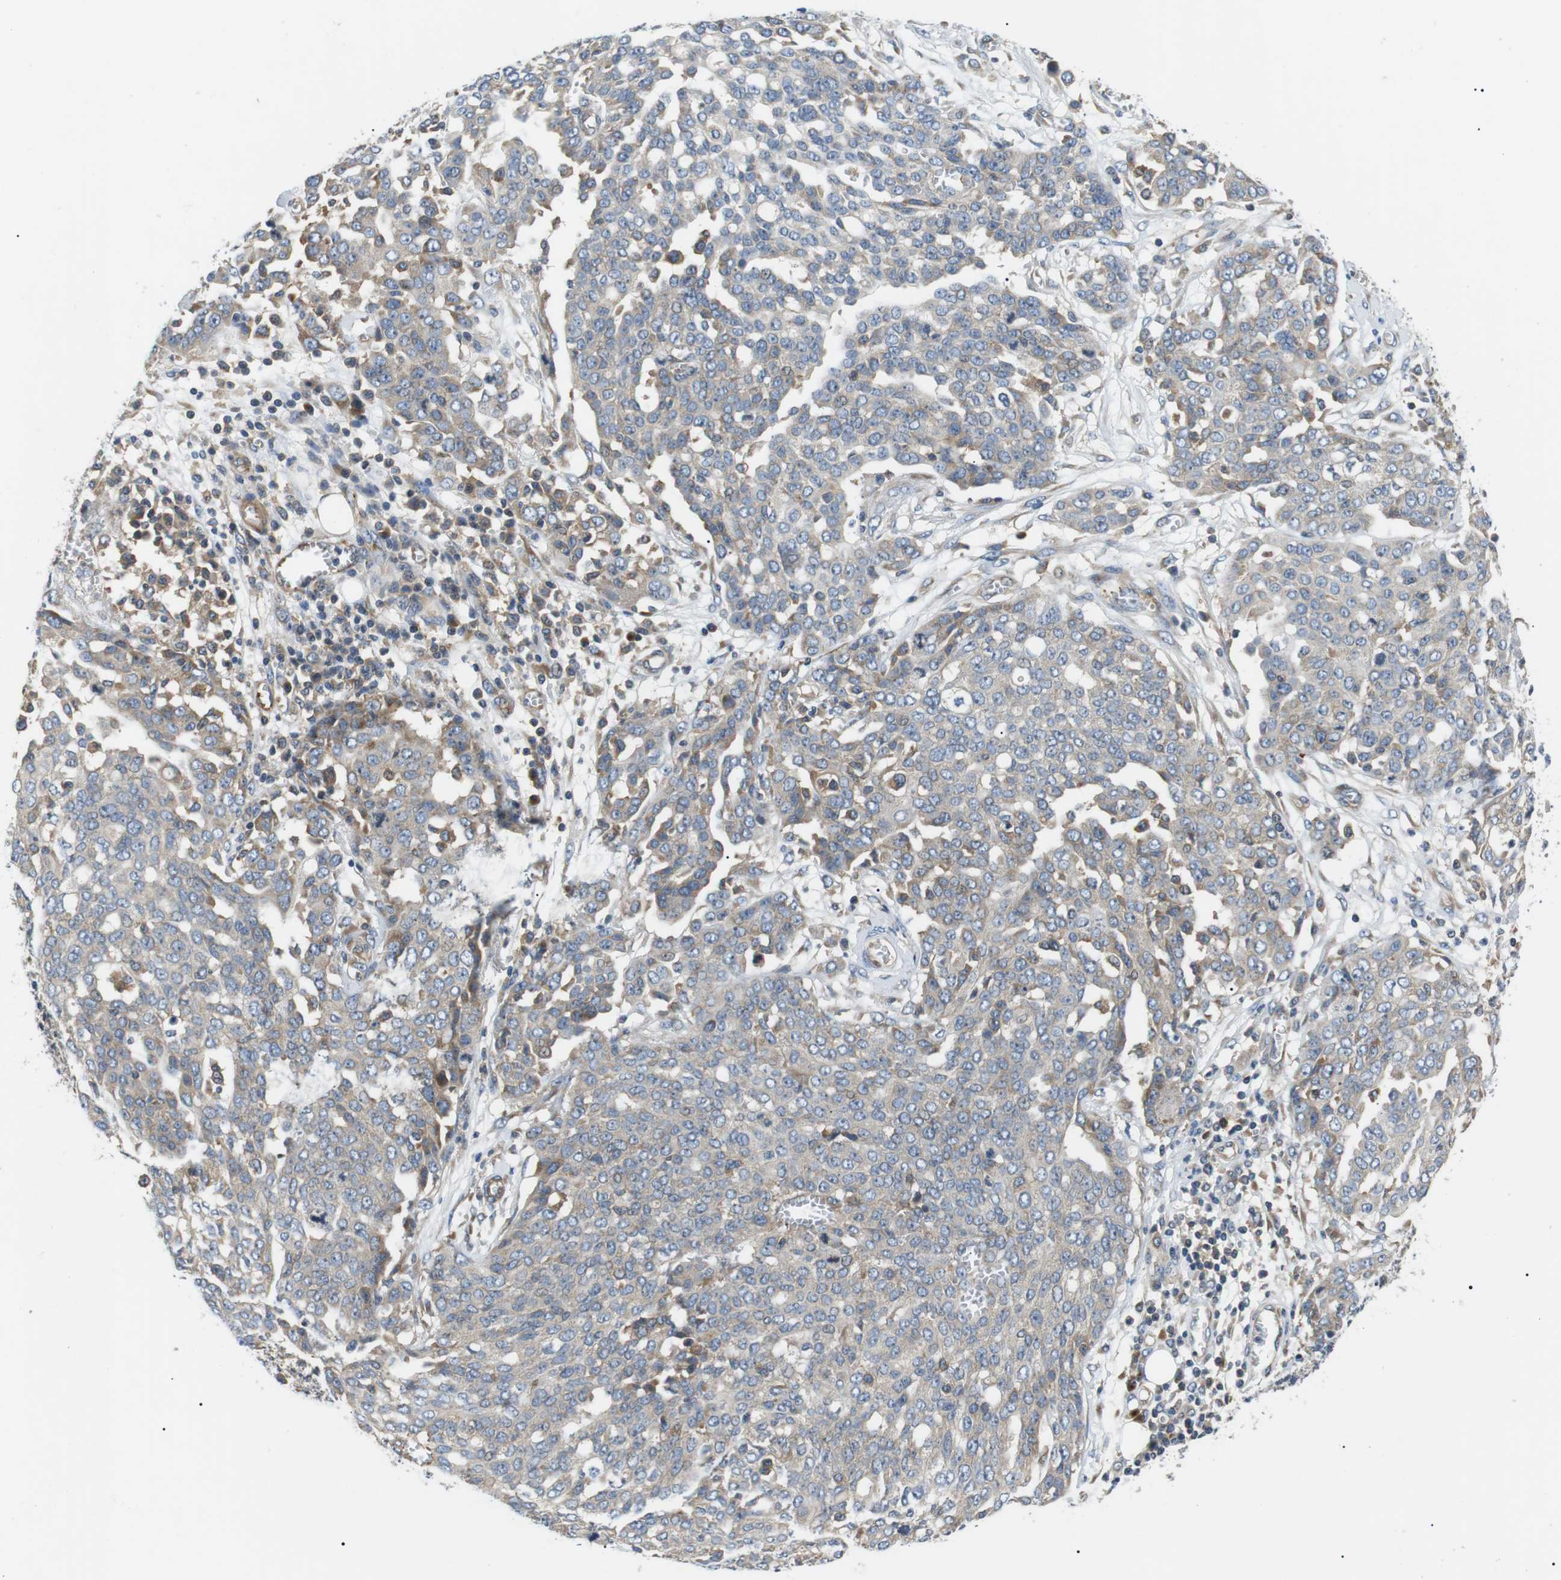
{"staining": {"intensity": "weak", "quantity": "25%-75%", "location": "cytoplasmic/membranous"}, "tissue": "ovarian cancer", "cell_type": "Tumor cells", "image_type": "cancer", "snomed": [{"axis": "morphology", "description": "Cystadenocarcinoma, serous, NOS"}, {"axis": "topography", "description": "Soft tissue"}, {"axis": "topography", "description": "Ovary"}], "caption": "Immunohistochemistry (IHC) staining of ovarian serous cystadenocarcinoma, which exhibits low levels of weak cytoplasmic/membranous expression in about 25%-75% of tumor cells indicating weak cytoplasmic/membranous protein expression. The staining was performed using DAB (brown) for protein detection and nuclei were counterstained in hematoxylin (blue).", "gene": "DIPK1A", "patient": {"sex": "female", "age": 57}}